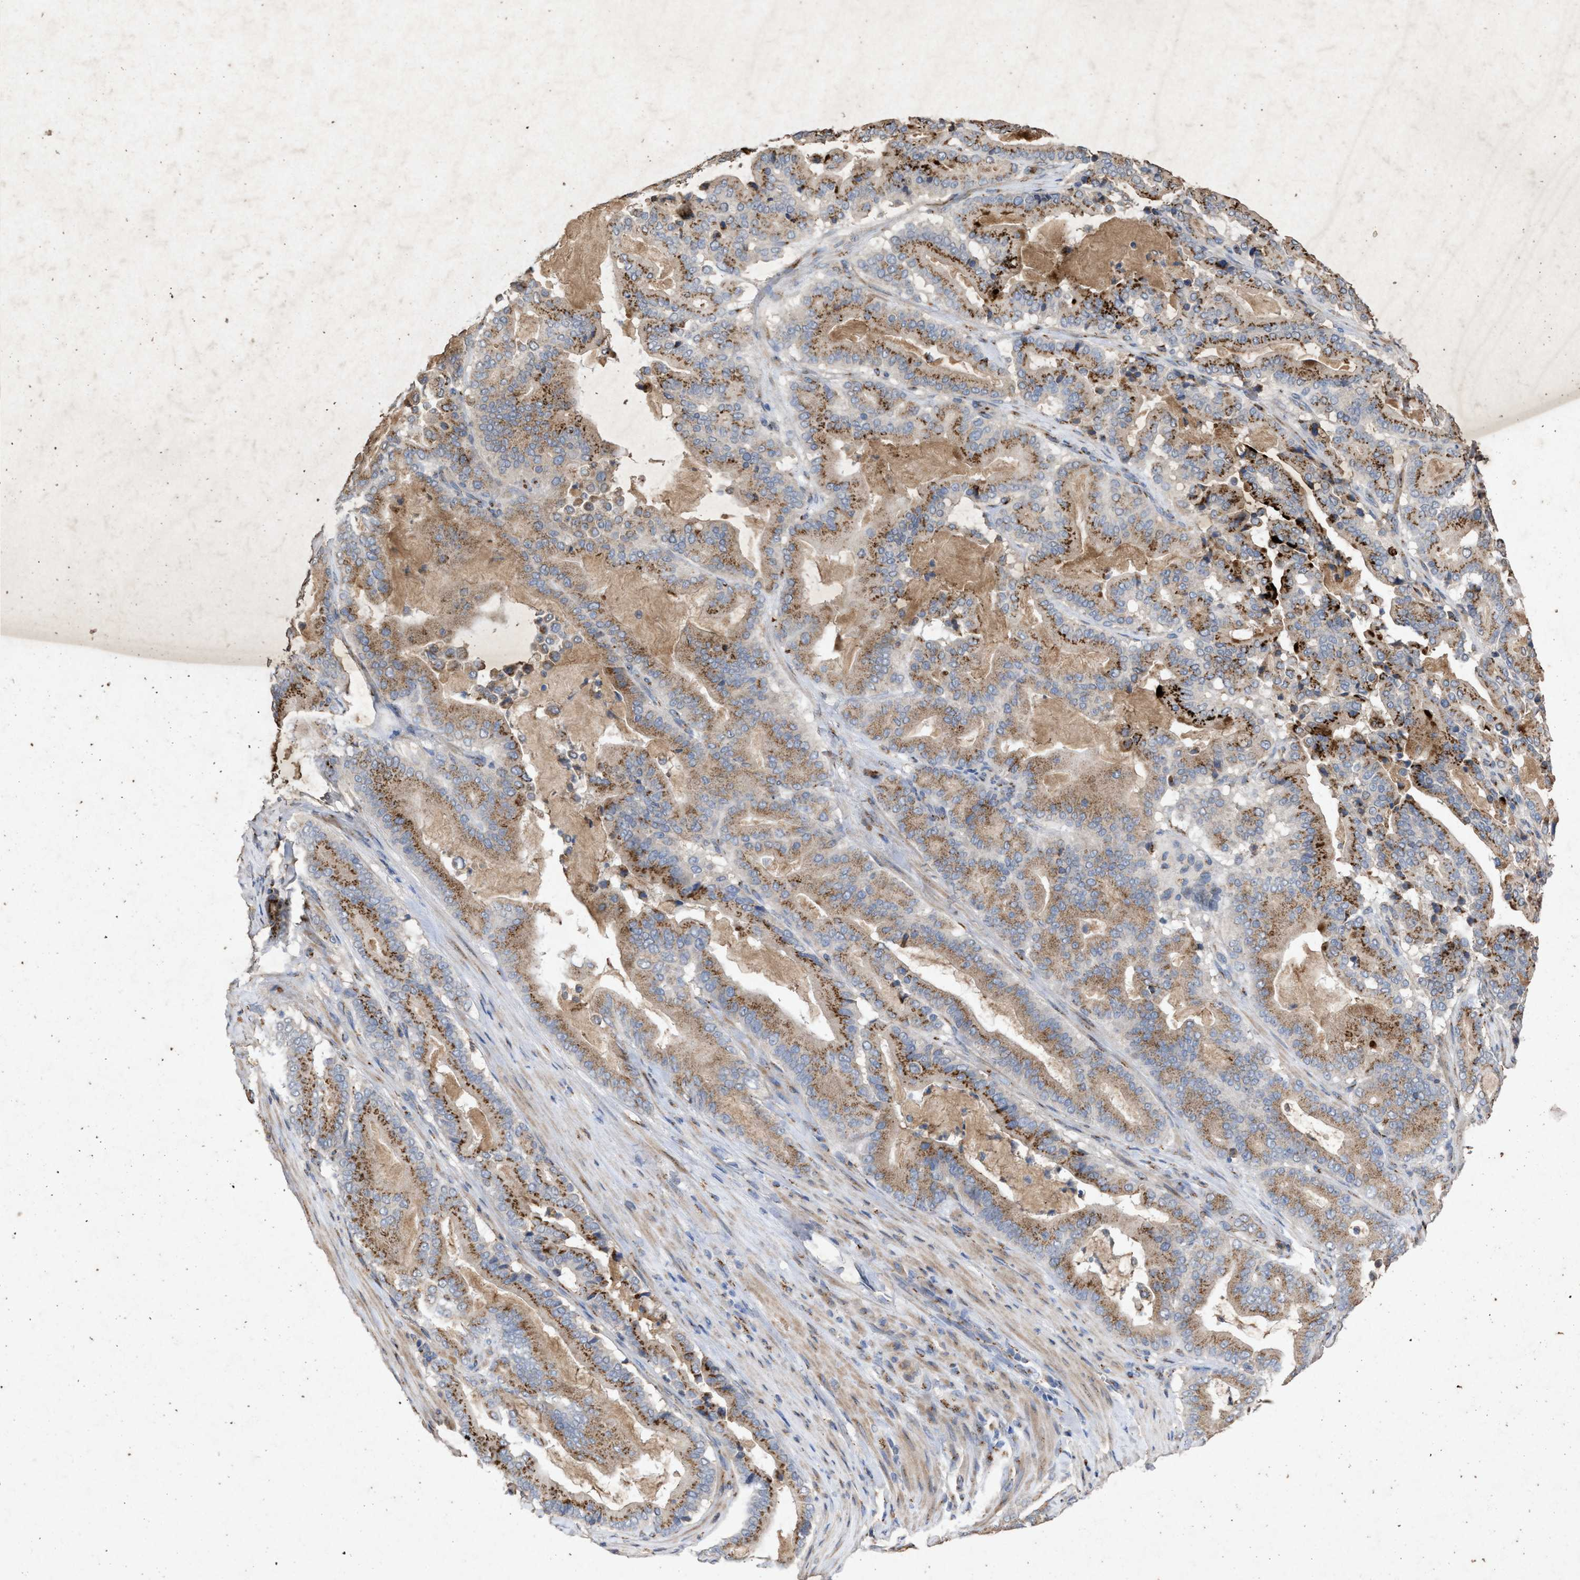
{"staining": {"intensity": "moderate", "quantity": ">75%", "location": "cytoplasmic/membranous"}, "tissue": "pancreatic cancer", "cell_type": "Tumor cells", "image_type": "cancer", "snomed": [{"axis": "morphology", "description": "Adenocarcinoma, NOS"}, {"axis": "topography", "description": "Pancreas"}], "caption": "IHC photomicrograph of human pancreatic cancer stained for a protein (brown), which reveals medium levels of moderate cytoplasmic/membranous expression in about >75% of tumor cells.", "gene": "MAN2A1", "patient": {"sex": "male", "age": 63}}